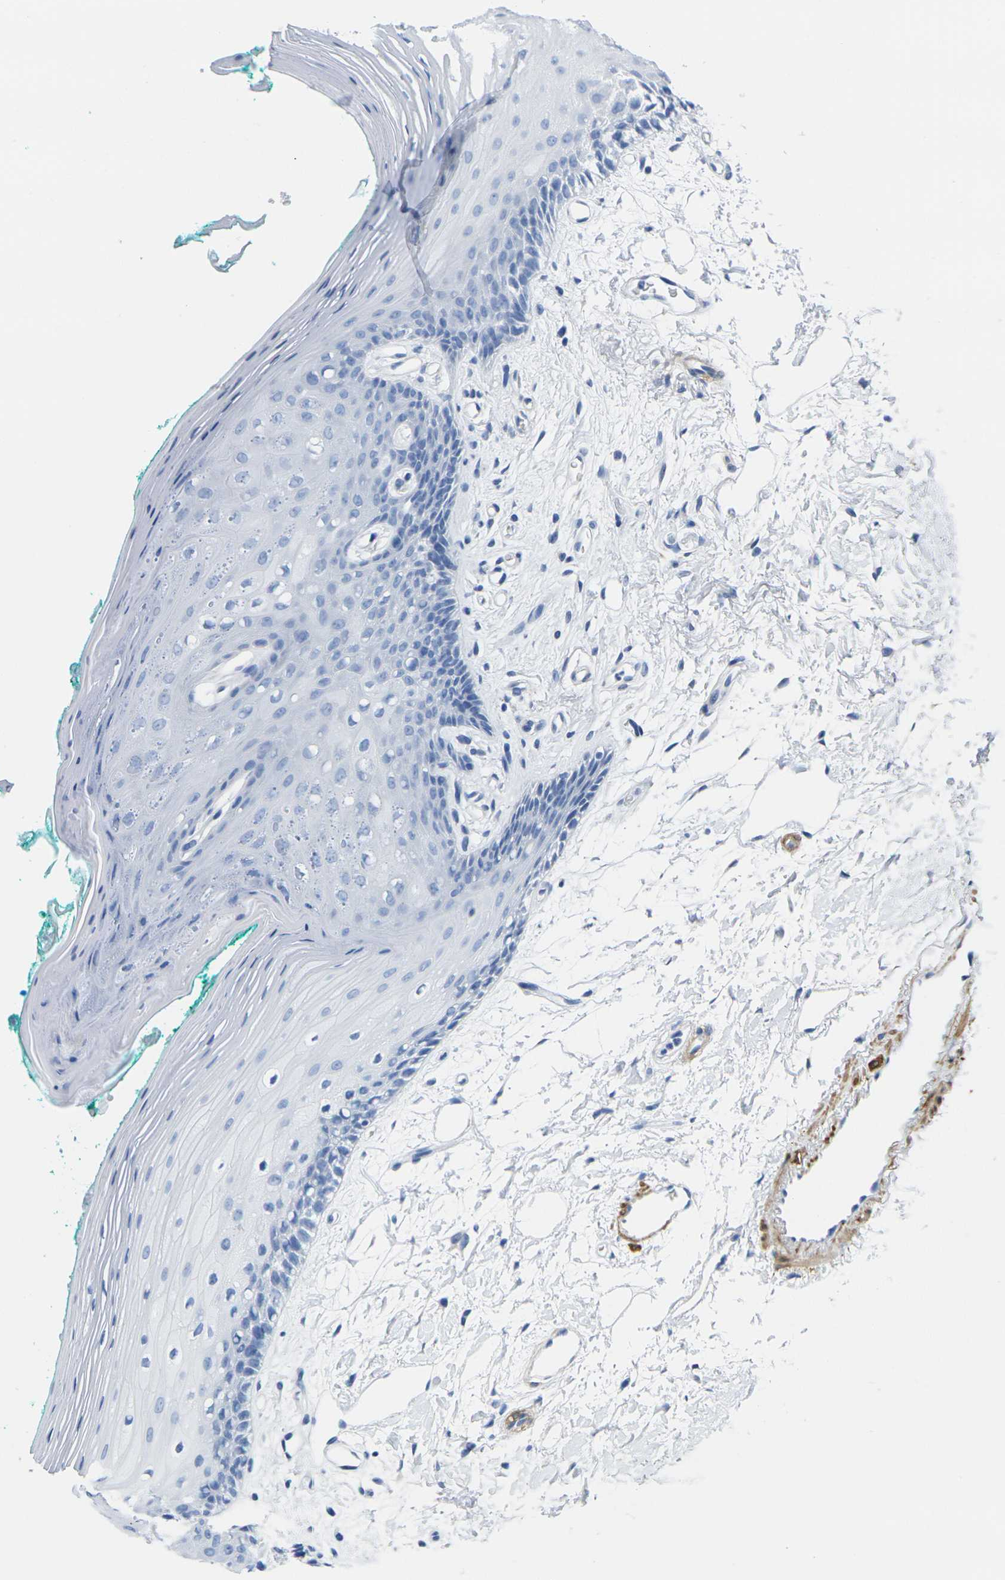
{"staining": {"intensity": "negative", "quantity": "none", "location": "none"}, "tissue": "oral mucosa", "cell_type": "Squamous epithelial cells", "image_type": "normal", "snomed": [{"axis": "morphology", "description": "Normal tissue, NOS"}, {"axis": "topography", "description": "Skeletal muscle"}, {"axis": "topography", "description": "Oral tissue"}, {"axis": "topography", "description": "Peripheral nerve tissue"}], "caption": "Benign oral mucosa was stained to show a protein in brown. There is no significant expression in squamous epithelial cells. (DAB immunohistochemistry with hematoxylin counter stain).", "gene": "CNN1", "patient": {"sex": "female", "age": 84}}